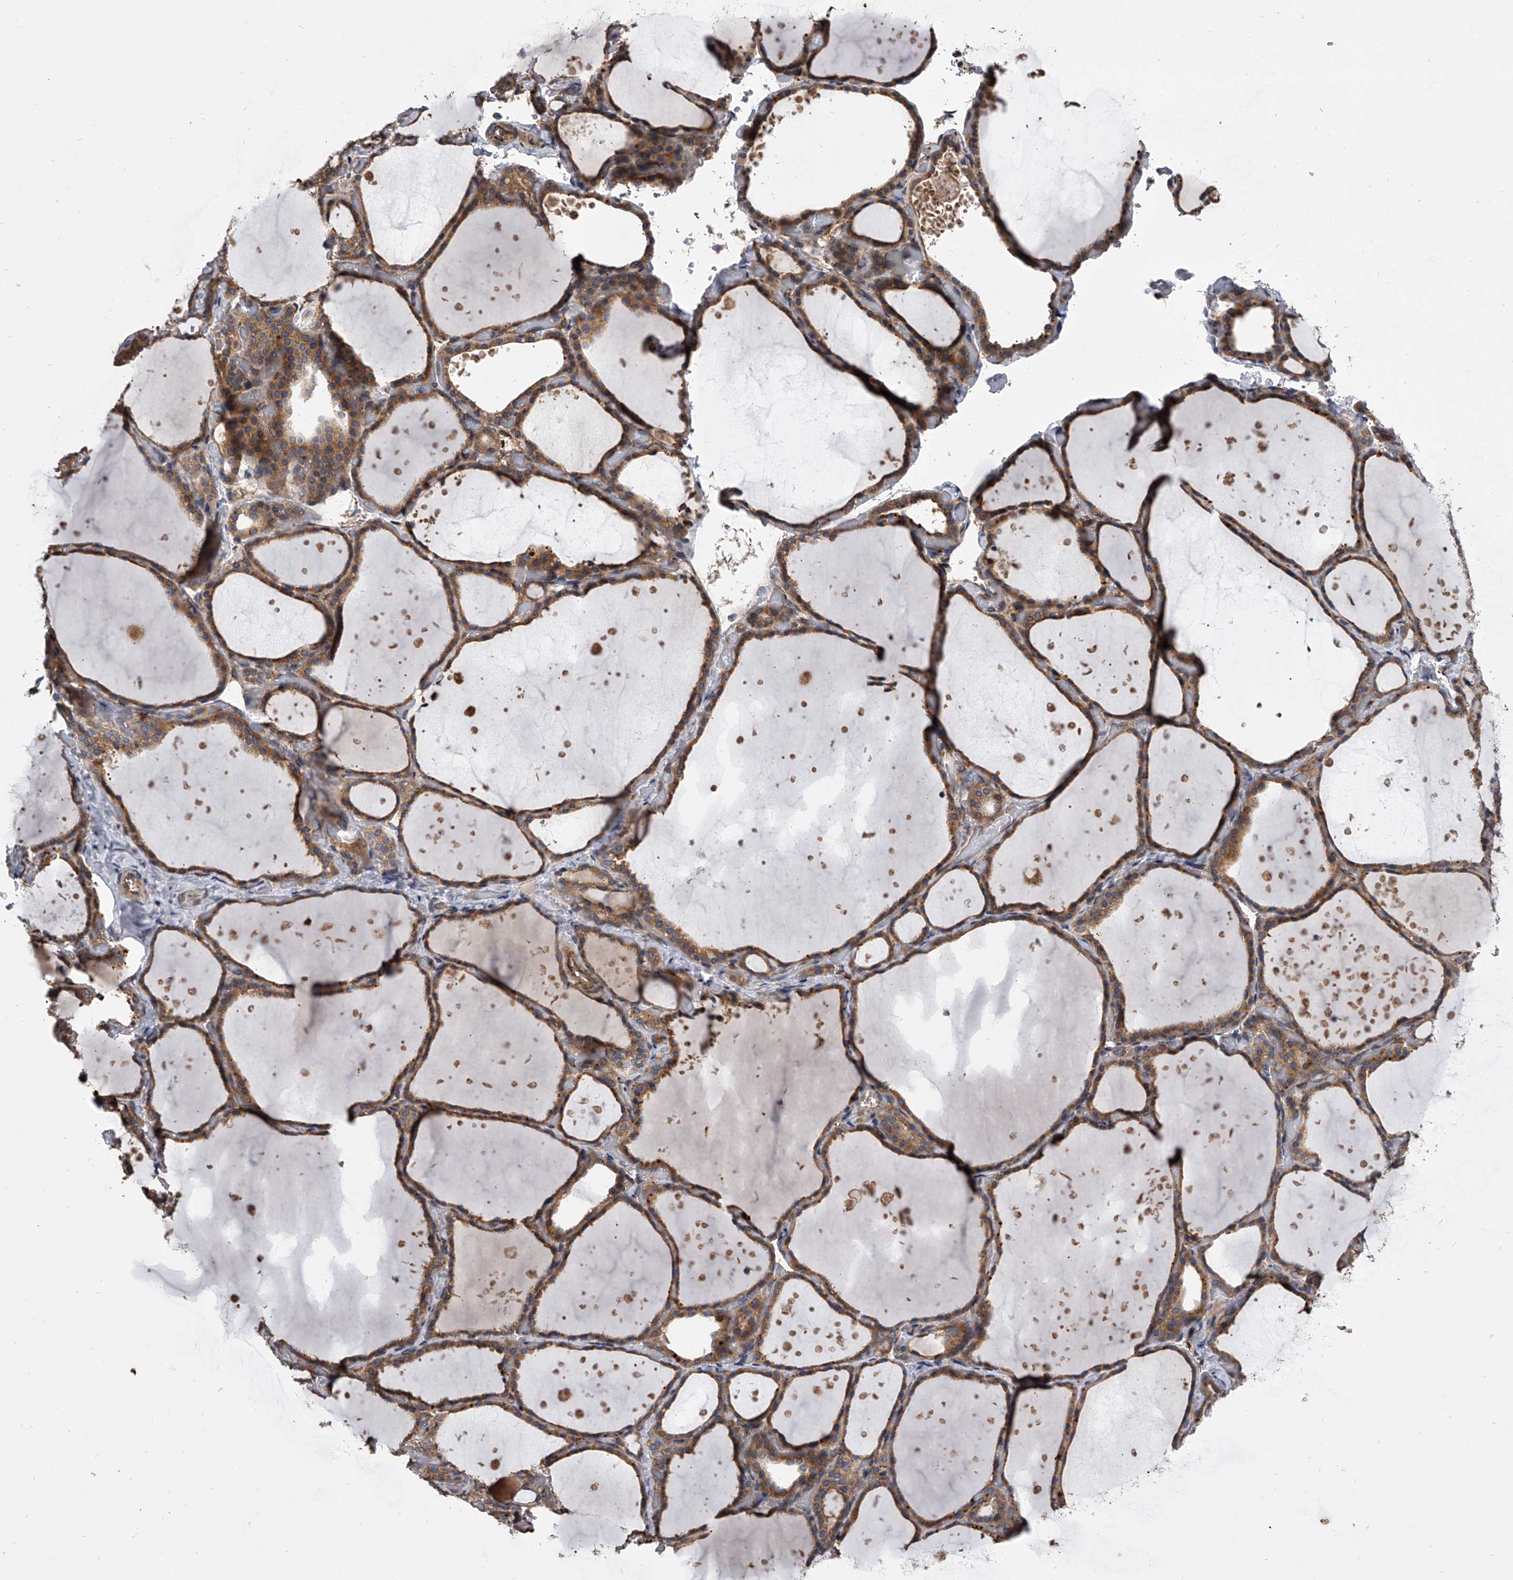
{"staining": {"intensity": "moderate", "quantity": ">75%", "location": "cytoplasmic/membranous"}, "tissue": "thyroid gland", "cell_type": "Glandular cells", "image_type": "normal", "snomed": [{"axis": "morphology", "description": "Normal tissue, NOS"}, {"axis": "topography", "description": "Thyroid gland"}], "caption": "Moderate cytoplasmic/membranous staining for a protein is present in about >75% of glandular cells of benign thyroid gland using IHC.", "gene": "EXOC4", "patient": {"sex": "female", "age": 44}}